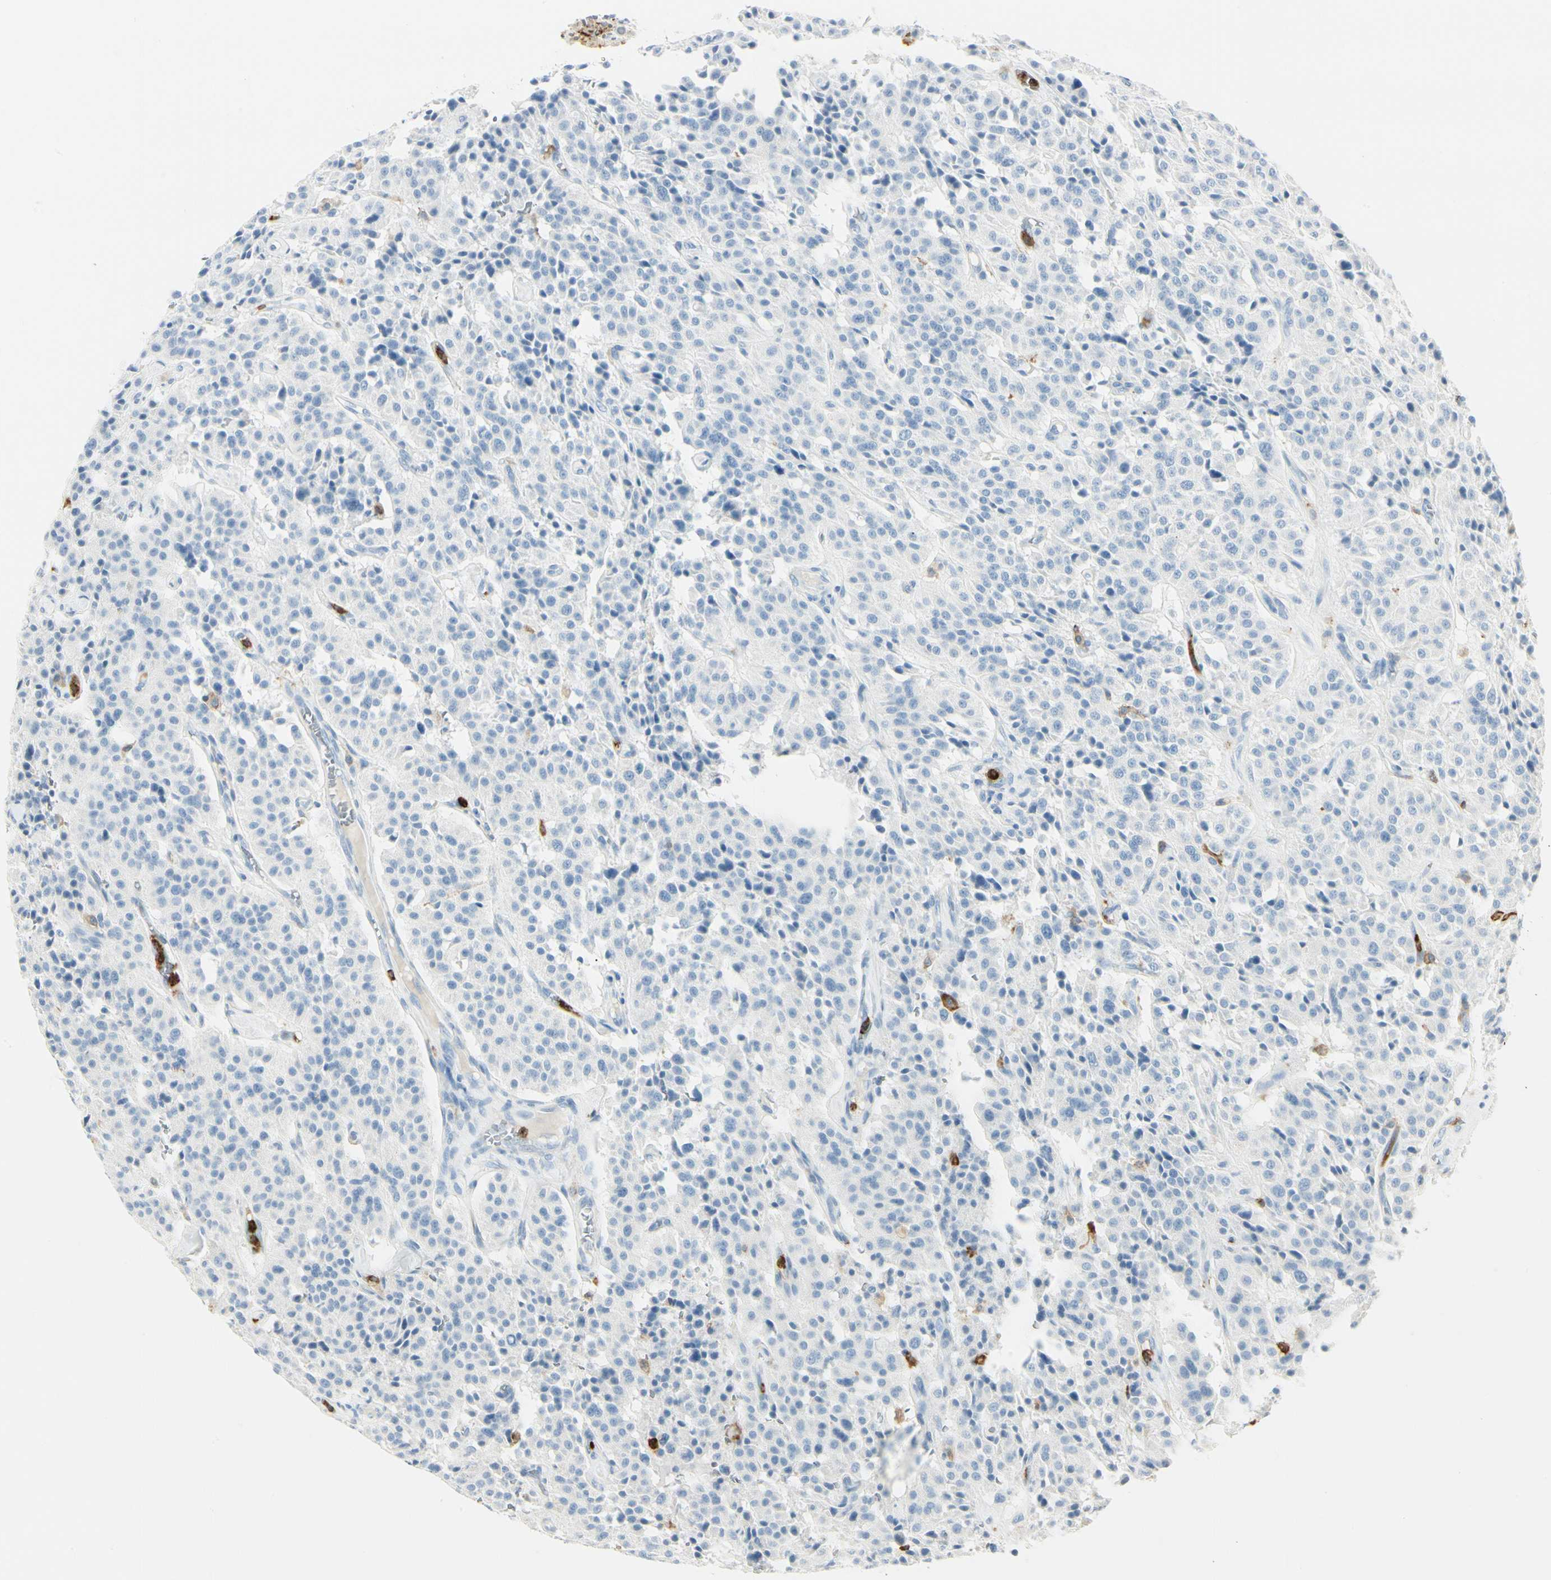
{"staining": {"intensity": "negative", "quantity": "none", "location": "none"}, "tissue": "carcinoid", "cell_type": "Tumor cells", "image_type": "cancer", "snomed": [{"axis": "morphology", "description": "Carcinoid, malignant, NOS"}, {"axis": "topography", "description": "Lung"}], "caption": "Tumor cells show no significant protein staining in malignant carcinoid.", "gene": "ITGB2", "patient": {"sex": "male", "age": 30}}